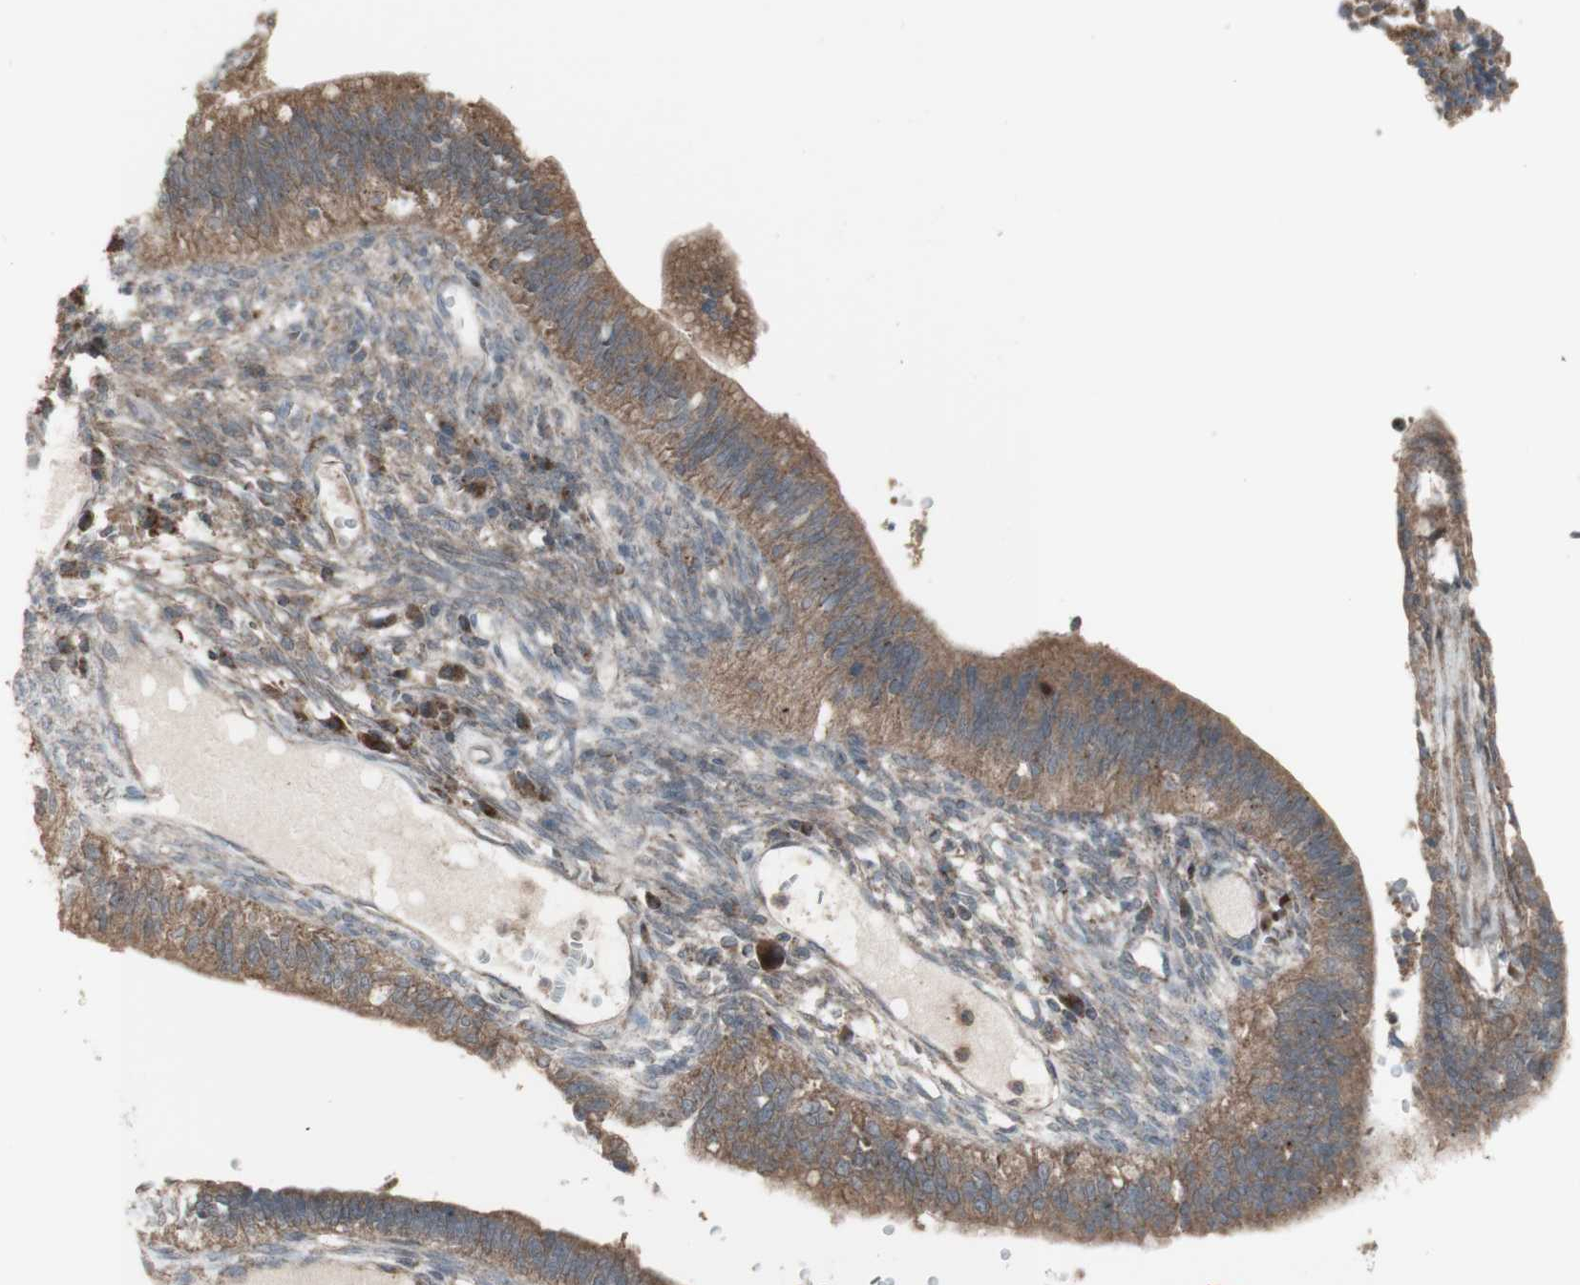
{"staining": {"intensity": "moderate", "quantity": ">75%", "location": "cytoplasmic/membranous"}, "tissue": "cervical cancer", "cell_type": "Tumor cells", "image_type": "cancer", "snomed": [{"axis": "morphology", "description": "Adenocarcinoma, NOS"}, {"axis": "topography", "description": "Cervix"}], "caption": "Human cervical adenocarcinoma stained for a protein (brown) displays moderate cytoplasmic/membranous positive positivity in about >75% of tumor cells.", "gene": "SHC1", "patient": {"sex": "female", "age": 44}}